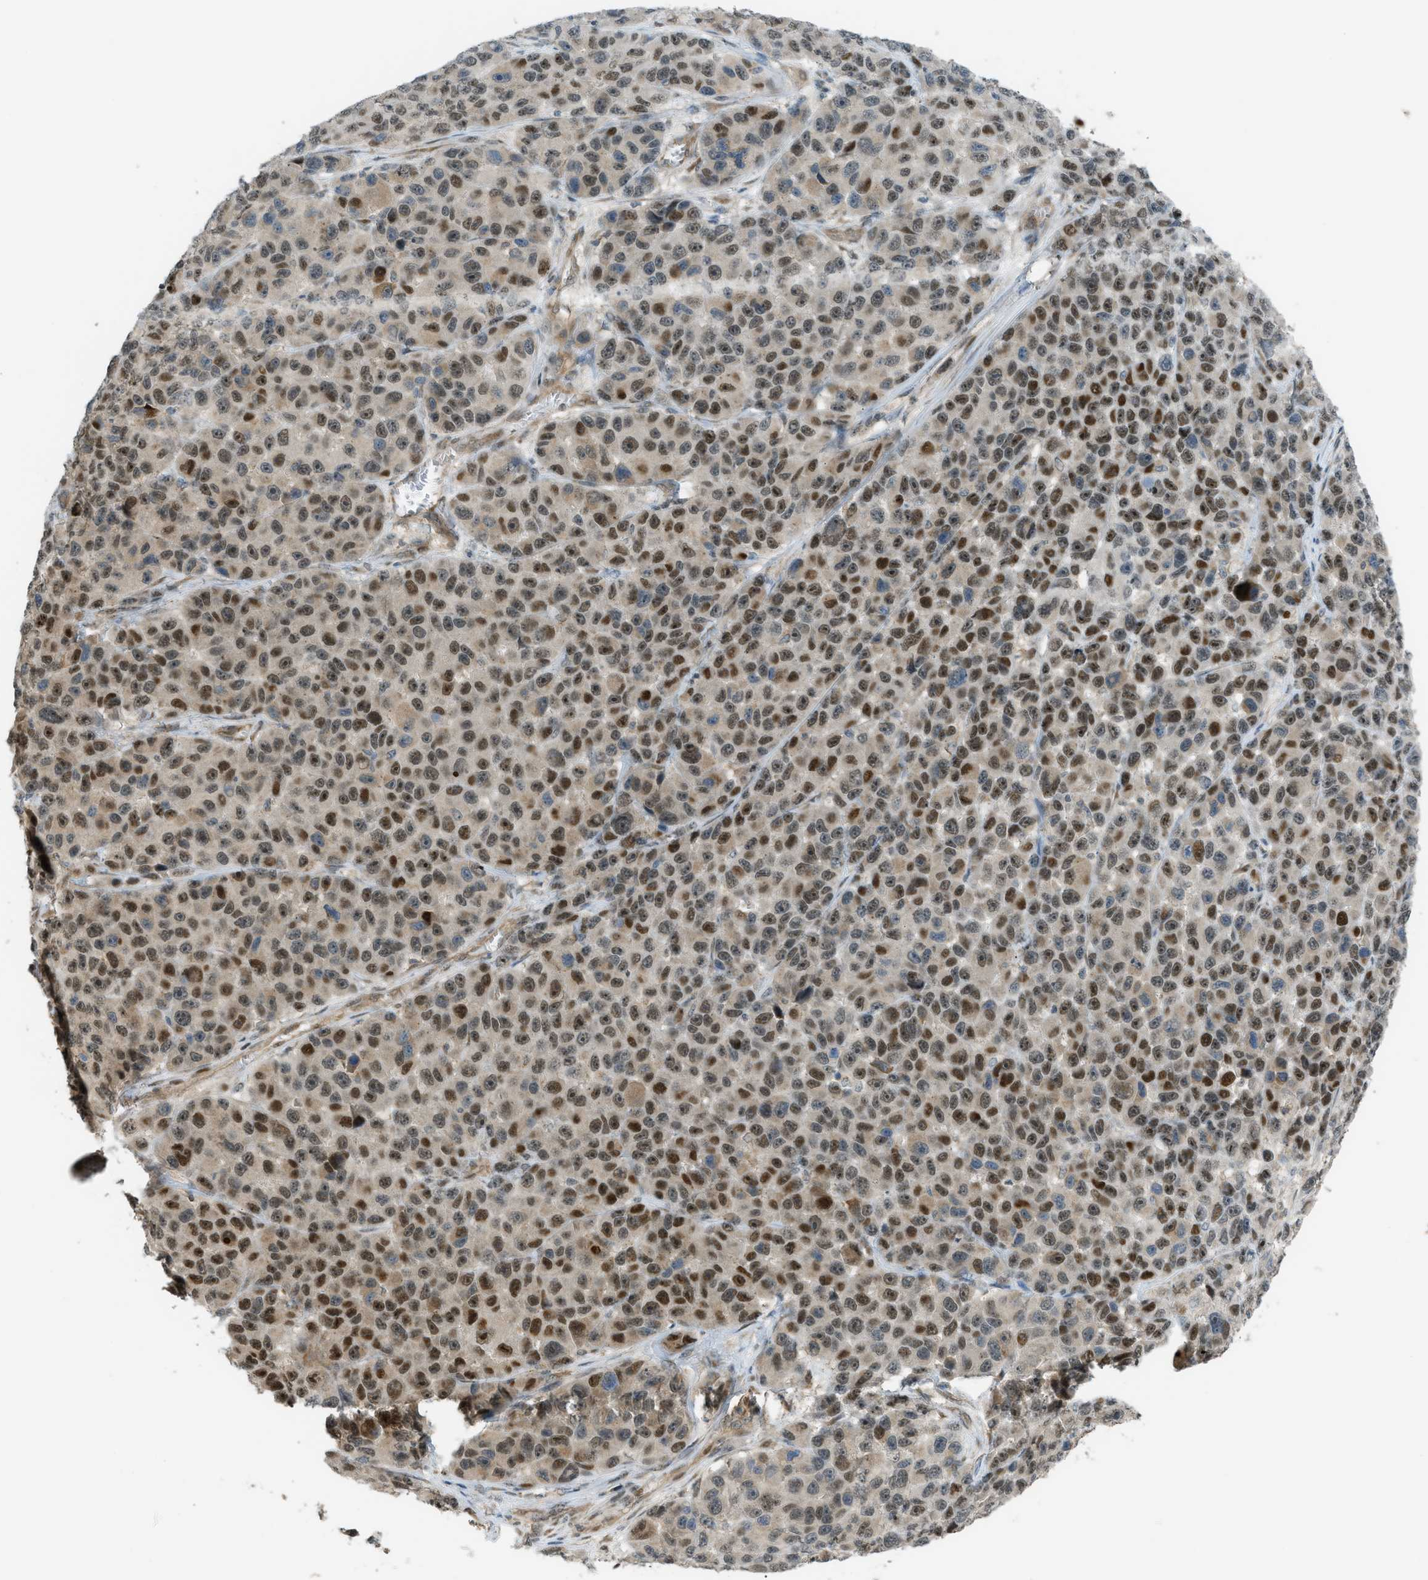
{"staining": {"intensity": "strong", "quantity": ">75%", "location": "cytoplasmic/membranous,nuclear"}, "tissue": "melanoma", "cell_type": "Tumor cells", "image_type": "cancer", "snomed": [{"axis": "morphology", "description": "Malignant melanoma, NOS"}, {"axis": "topography", "description": "Skin"}], "caption": "Protein staining of malignant melanoma tissue demonstrates strong cytoplasmic/membranous and nuclear expression in about >75% of tumor cells. Ihc stains the protein in brown and the nuclei are stained blue.", "gene": "CCDC186", "patient": {"sex": "male", "age": 53}}